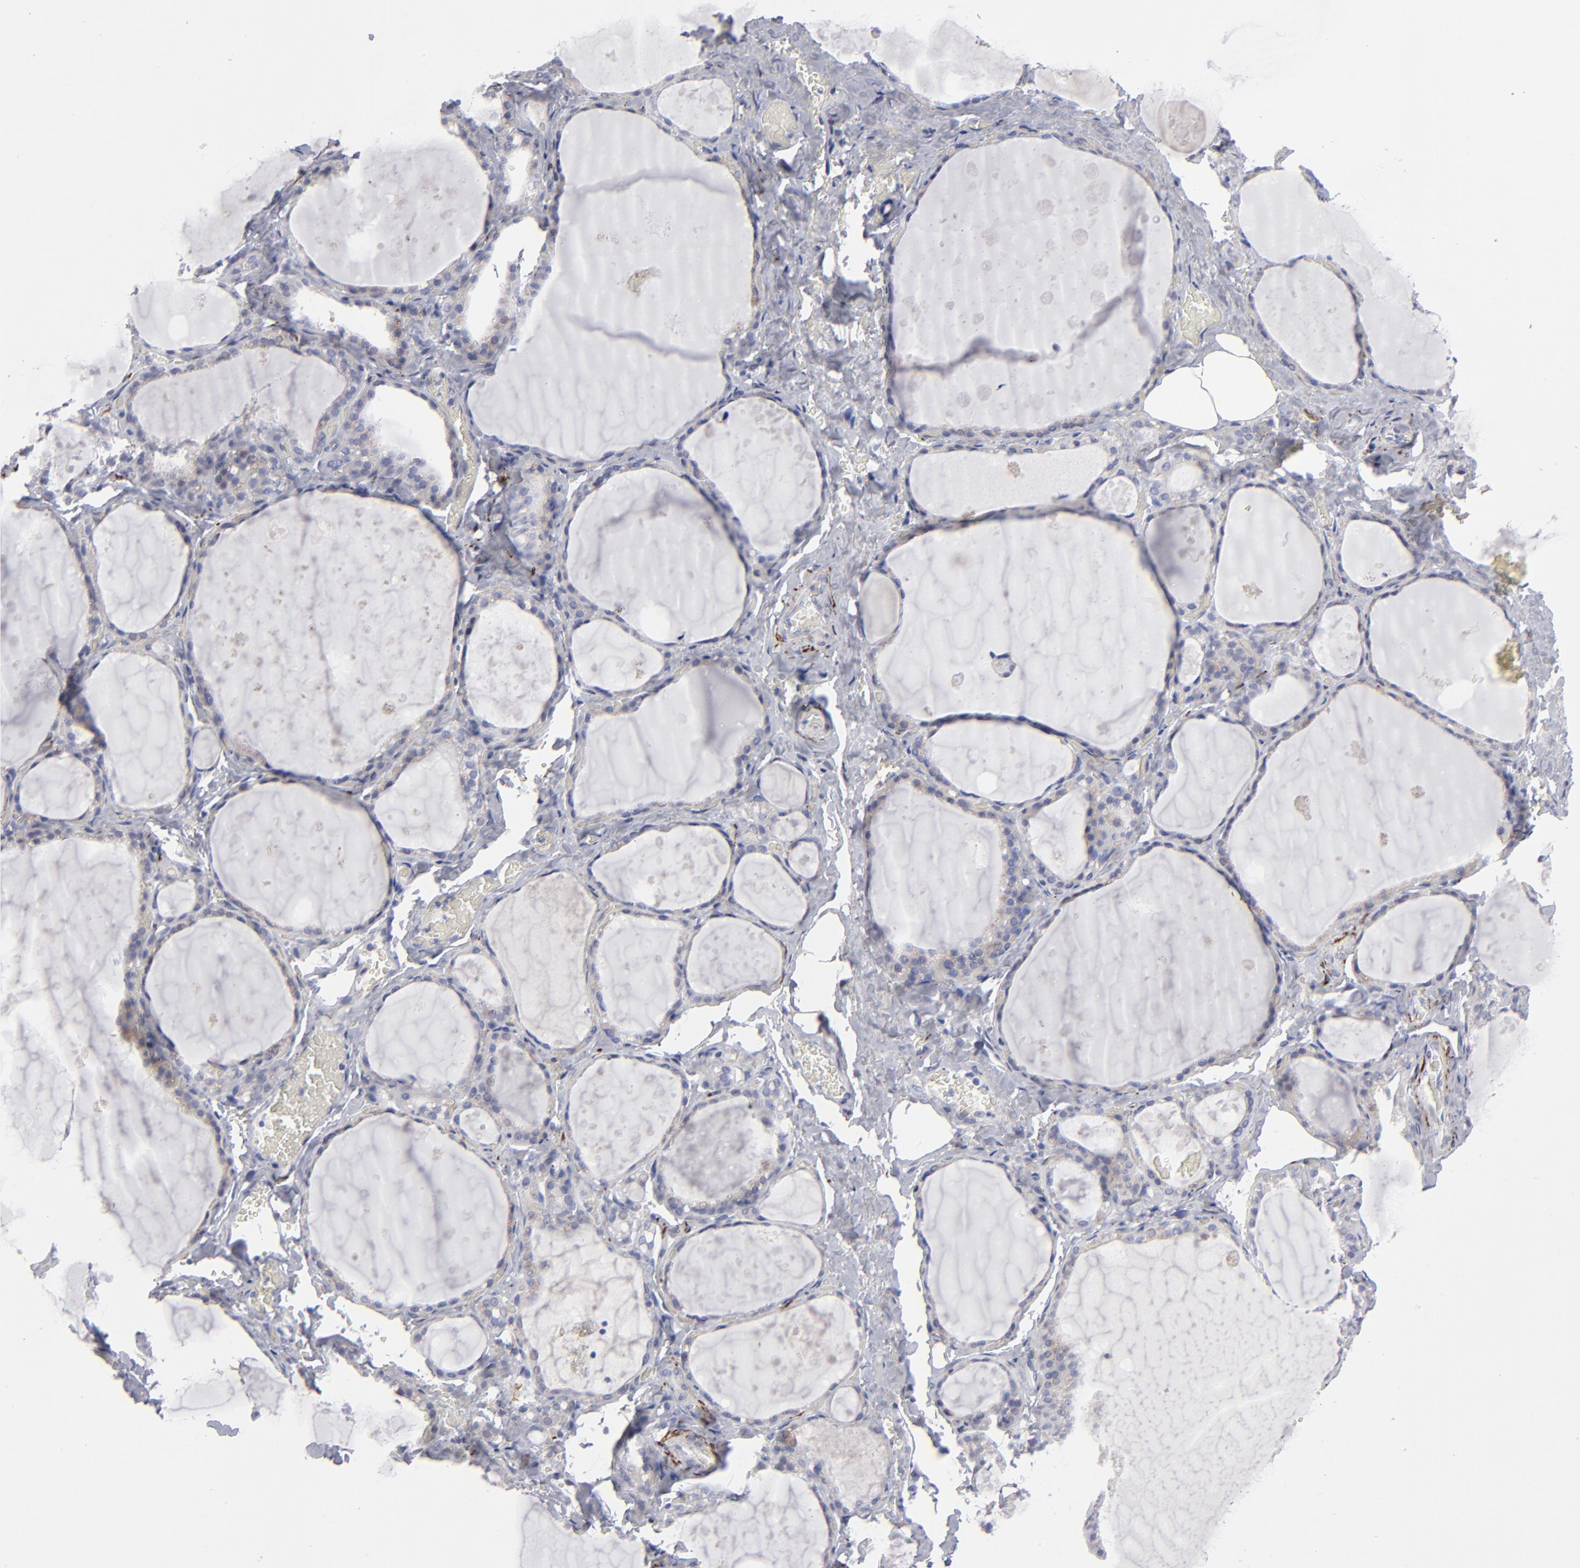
{"staining": {"intensity": "negative", "quantity": "none", "location": "none"}, "tissue": "thyroid gland", "cell_type": "Glandular cells", "image_type": "normal", "snomed": [{"axis": "morphology", "description": "Normal tissue, NOS"}, {"axis": "topography", "description": "Thyroid gland"}], "caption": "IHC photomicrograph of unremarkable thyroid gland: human thyroid gland stained with DAB (3,3'-diaminobenzidine) shows no significant protein staining in glandular cells. Nuclei are stained in blue.", "gene": "CADM3", "patient": {"sex": "male", "age": 61}}